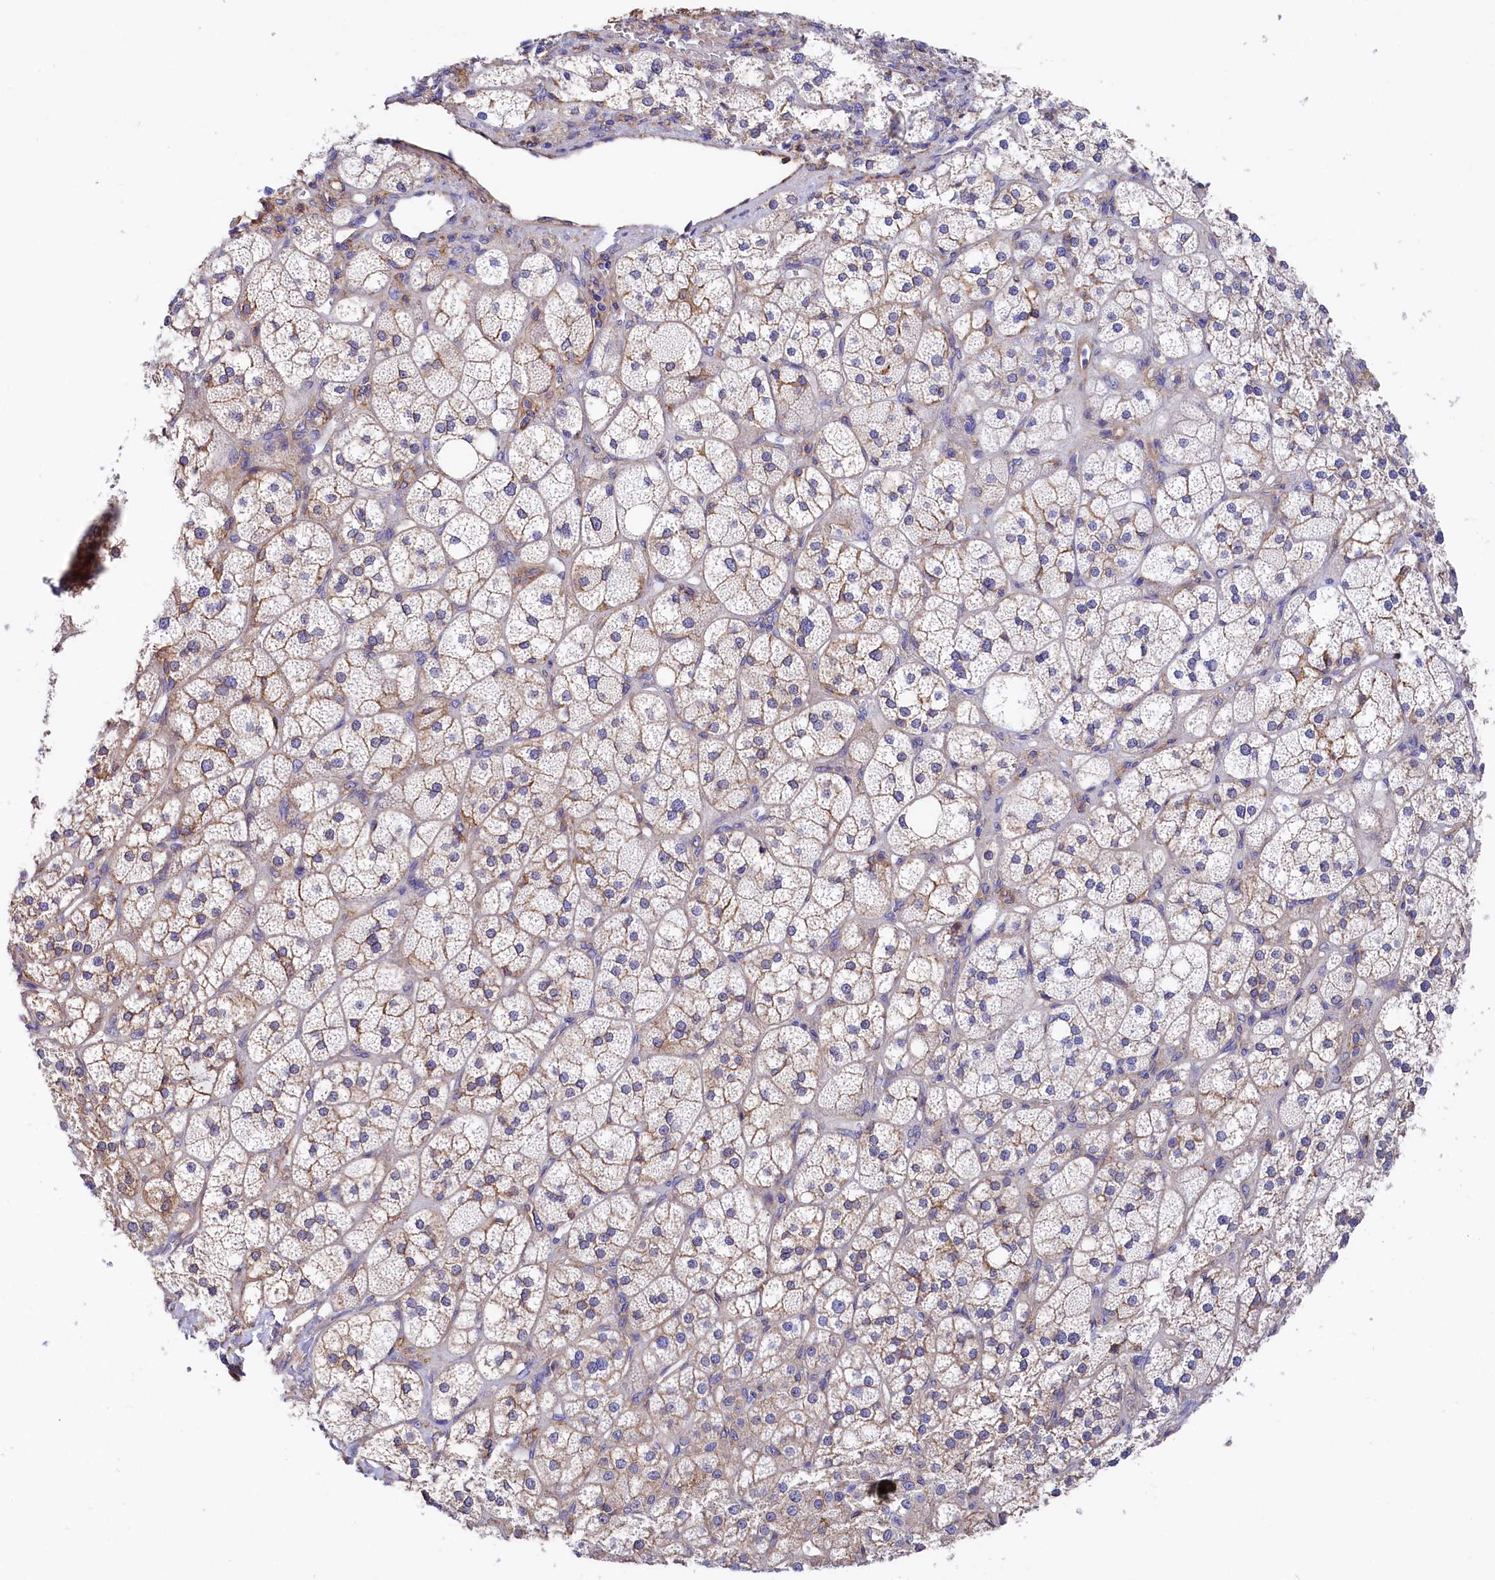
{"staining": {"intensity": "moderate", "quantity": "25%-75%", "location": "cytoplasmic/membranous"}, "tissue": "adrenal gland", "cell_type": "Glandular cells", "image_type": "normal", "snomed": [{"axis": "morphology", "description": "Normal tissue, NOS"}, {"axis": "topography", "description": "Adrenal gland"}], "caption": "Protein staining shows moderate cytoplasmic/membranous positivity in approximately 25%-75% of glandular cells in normal adrenal gland.", "gene": "TNKS1BP1", "patient": {"sex": "male", "age": 61}}